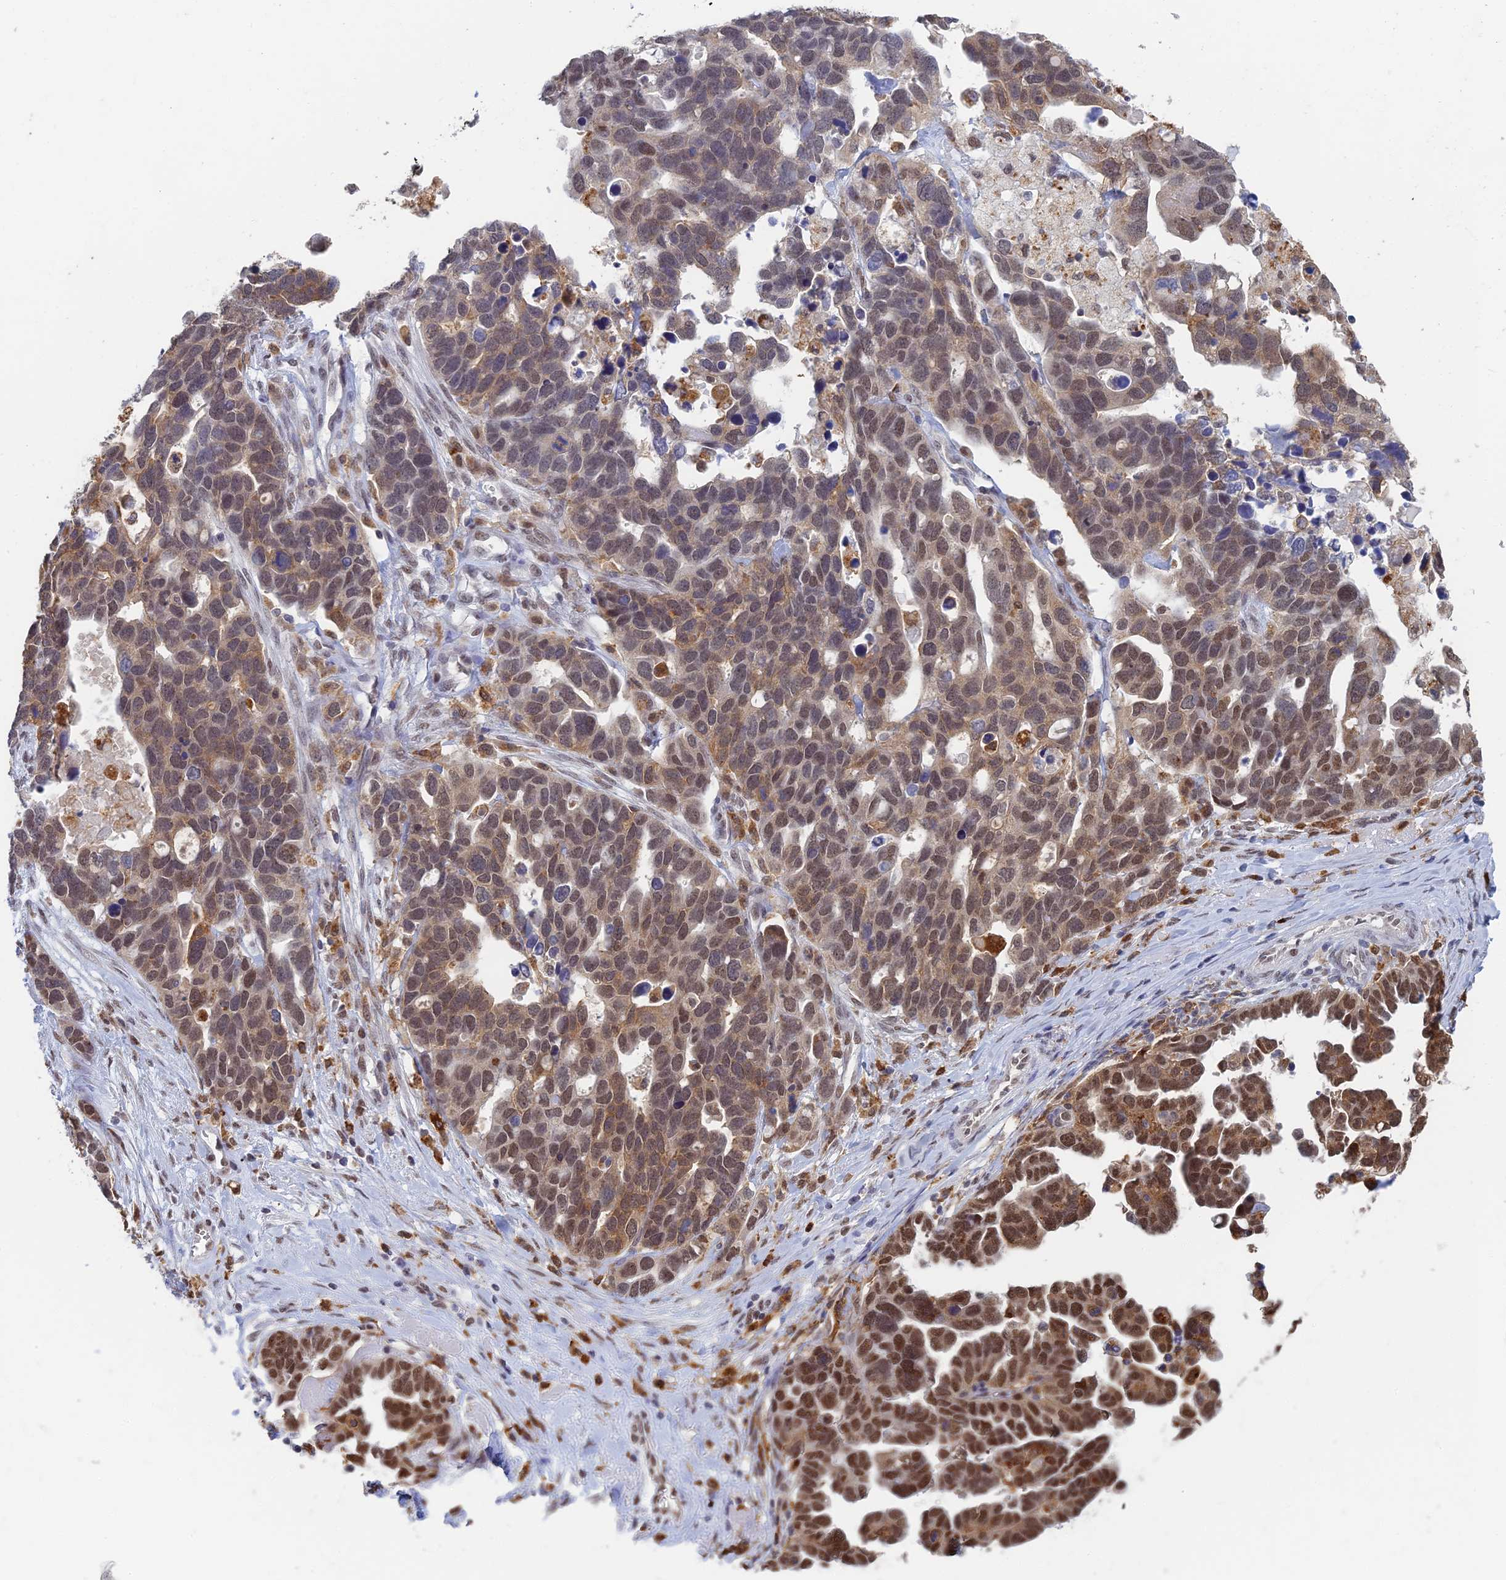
{"staining": {"intensity": "moderate", "quantity": "25%-75%", "location": "cytoplasmic/membranous,nuclear"}, "tissue": "ovarian cancer", "cell_type": "Tumor cells", "image_type": "cancer", "snomed": [{"axis": "morphology", "description": "Cystadenocarcinoma, serous, NOS"}, {"axis": "topography", "description": "Ovary"}], "caption": "IHC image of human serous cystadenocarcinoma (ovarian) stained for a protein (brown), which displays medium levels of moderate cytoplasmic/membranous and nuclear expression in about 25%-75% of tumor cells.", "gene": "GPATCH1", "patient": {"sex": "female", "age": 54}}